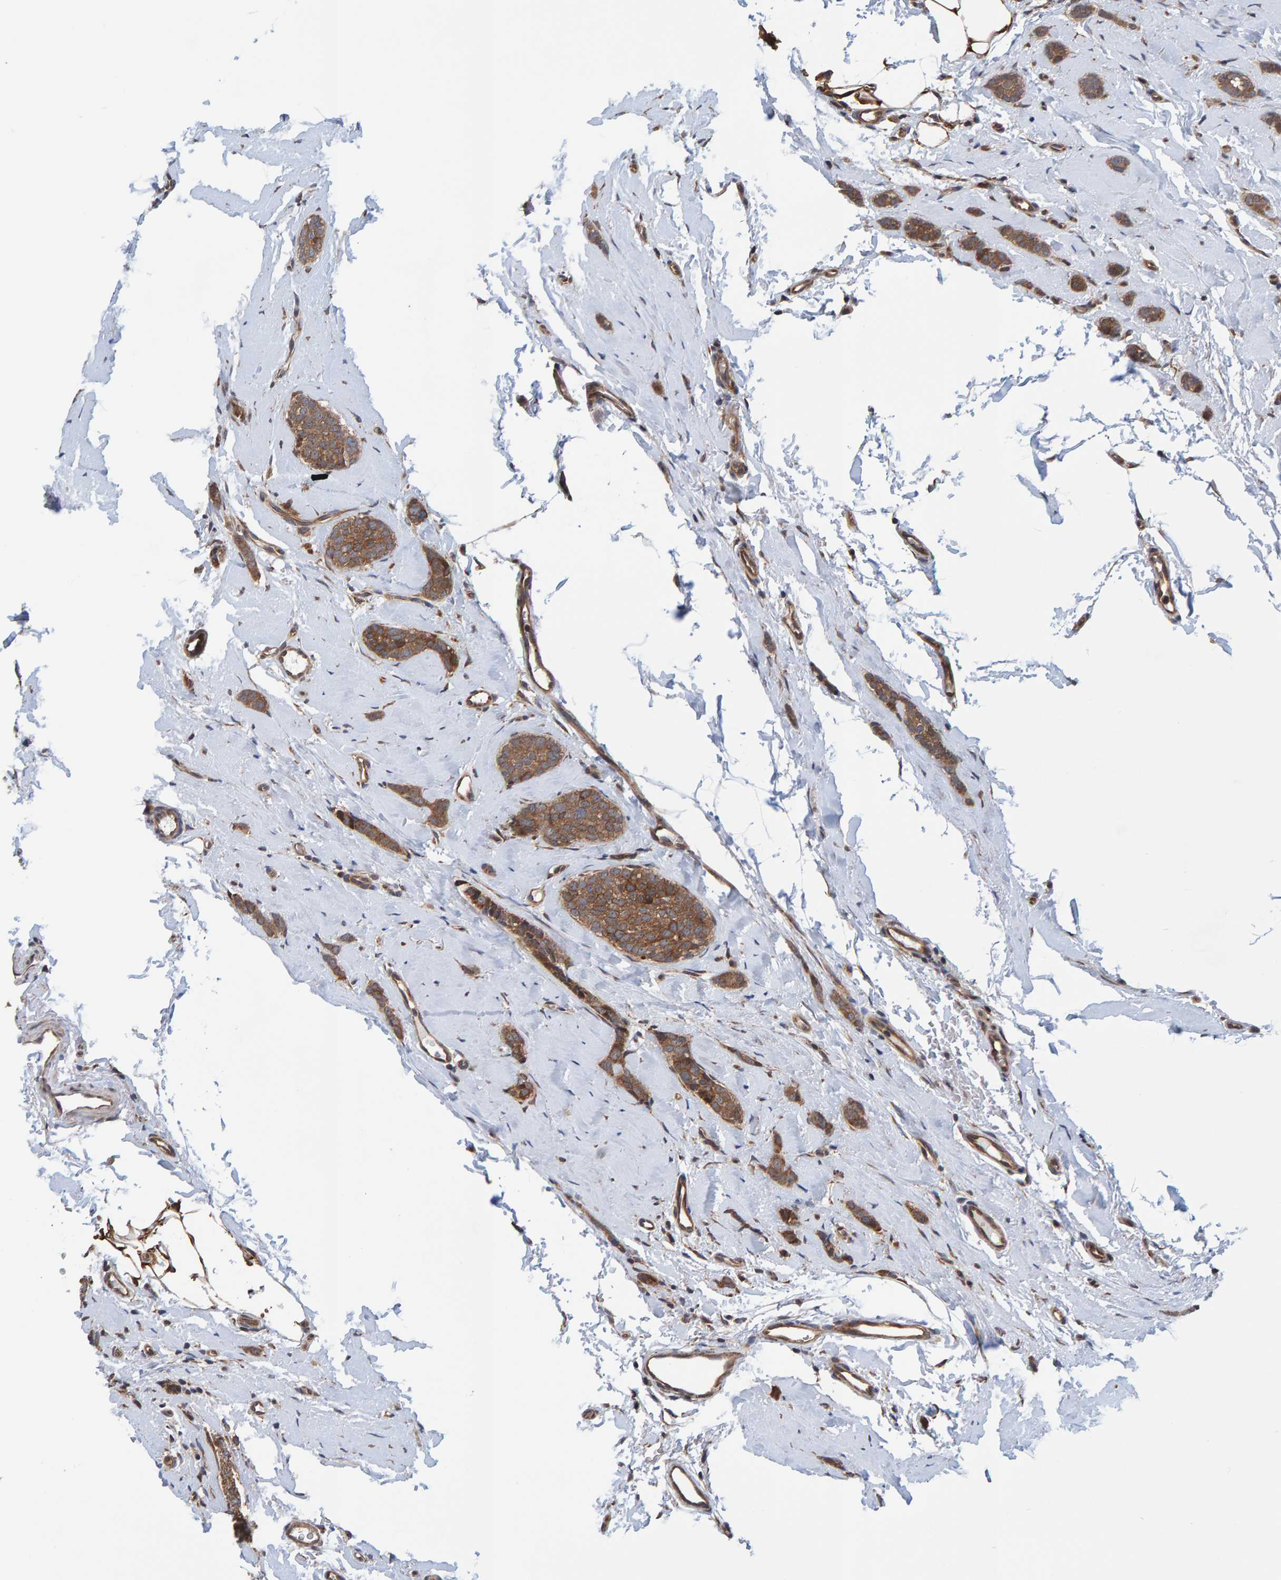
{"staining": {"intensity": "moderate", "quantity": ">75%", "location": "cytoplasmic/membranous"}, "tissue": "breast cancer", "cell_type": "Tumor cells", "image_type": "cancer", "snomed": [{"axis": "morphology", "description": "Lobular carcinoma"}, {"axis": "topography", "description": "Skin"}, {"axis": "topography", "description": "Breast"}], "caption": "An immunohistochemistry (IHC) micrograph of neoplastic tissue is shown. Protein staining in brown labels moderate cytoplasmic/membranous positivity in lobular carcinoma (breast) within tumor cells. (Stains: DAB in brown, nuclei in blue, Microscopy: brightfield microscopy at high magnification).", "gene": "SCRN2", "patient": {"sex": "female", "age": 46}}